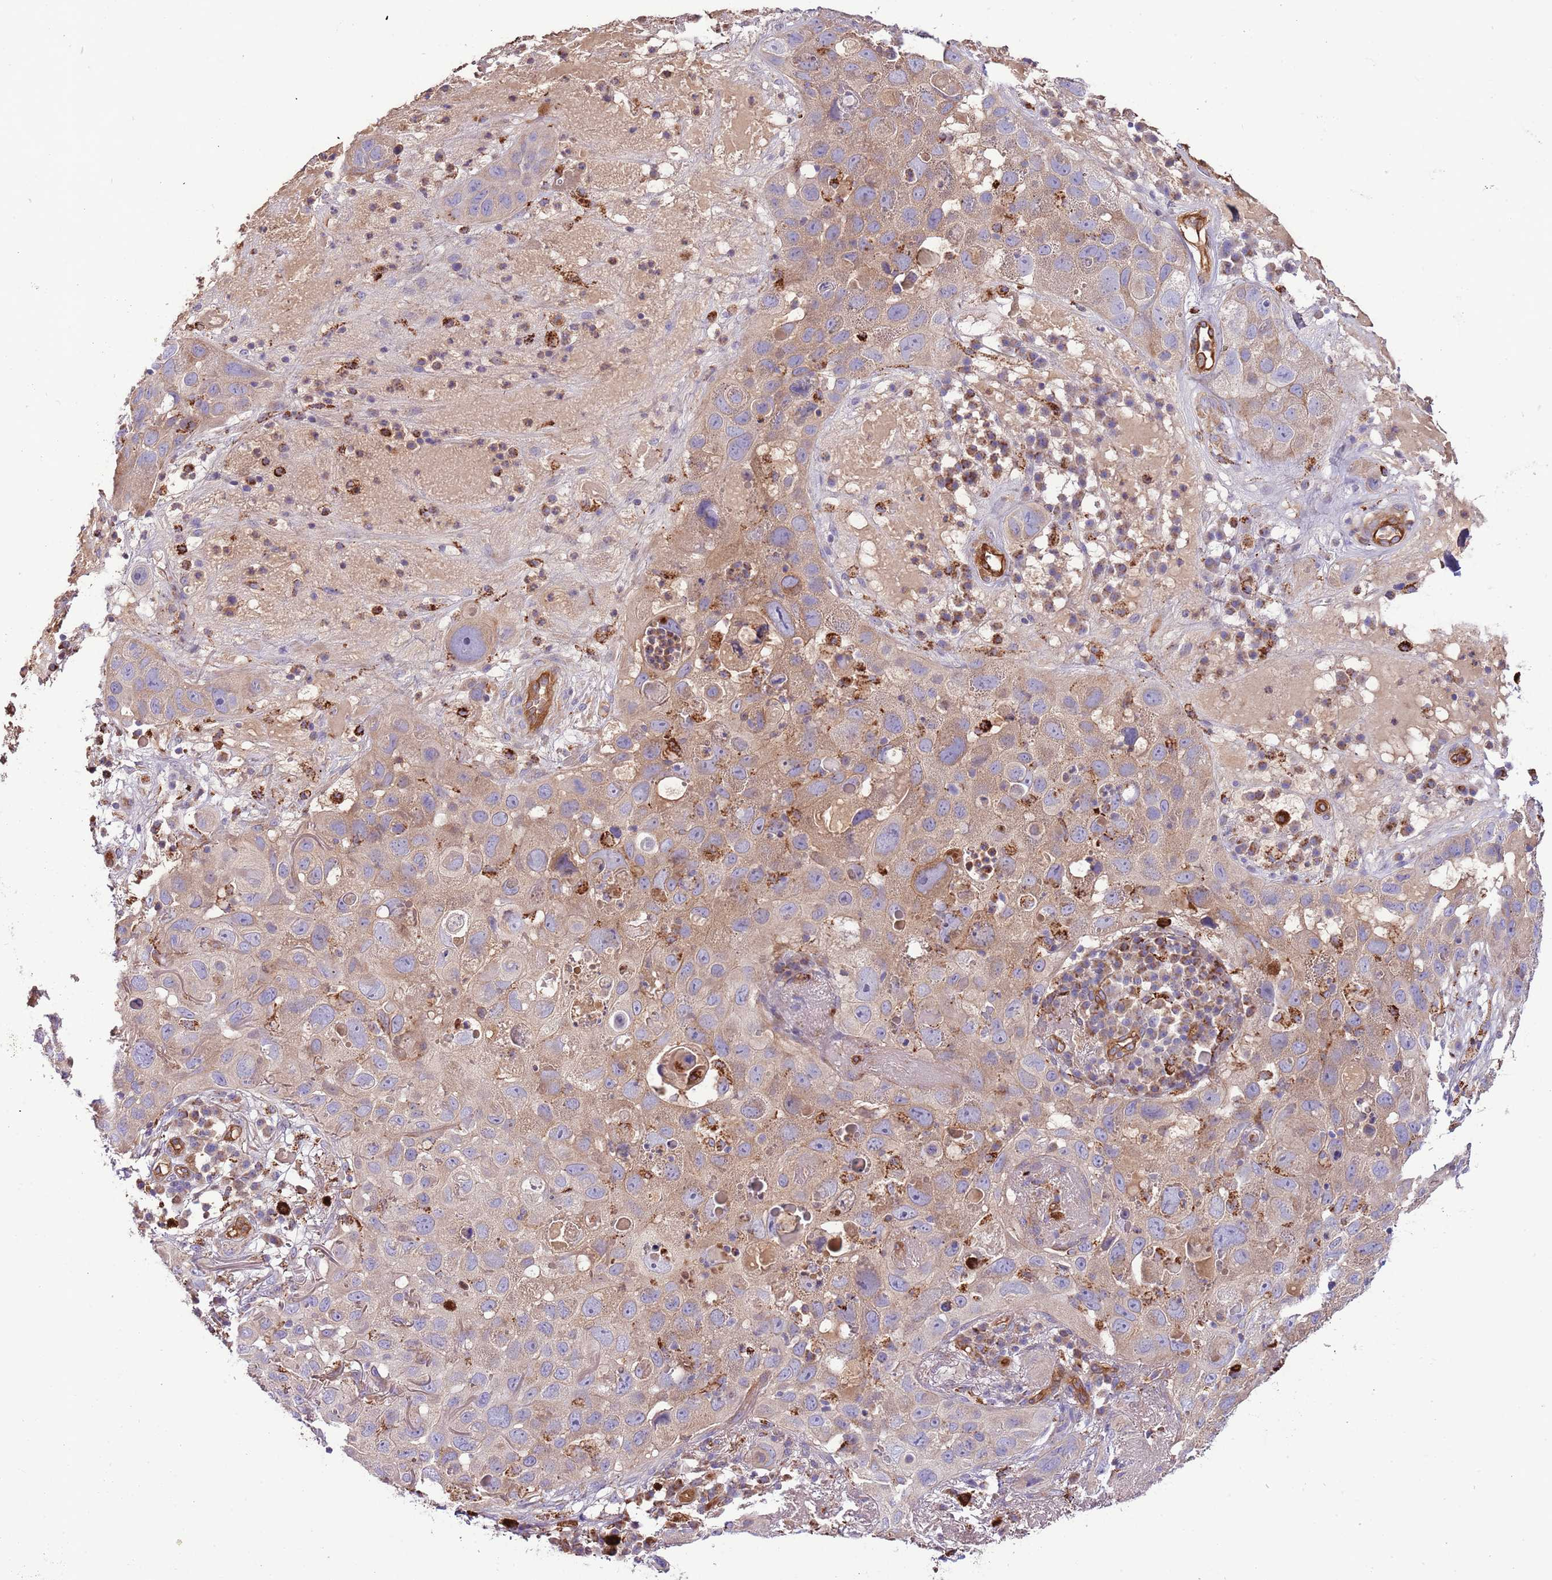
{"staining": {"intensity": "moderate", "quantity": ">75%", "location": "cytoplasmic/membranous"}, "tissue": "skin cancer", "cell_type": "Tumor cells", "image_type": "cancer", "snomed": [{"axis": "morphology", "description": "Squamous cell carcinoma in situ, NOS"}, {"axis": "morphology", "description": "Squamous cell carcinoma, NOS"}, {"axis": "topography", "description": "Skin"}], "caption": "A medium amount of moderate cytoplasmic/membranous expression is present in approximately >75% of tumor cells in skin cancer (squamous cell carcinoma) tissue. The protein is shown in brown color, while the nuclei are stained blue.", "gene": "DOCK6", "patient": {"sex": "male", "age": 93}}